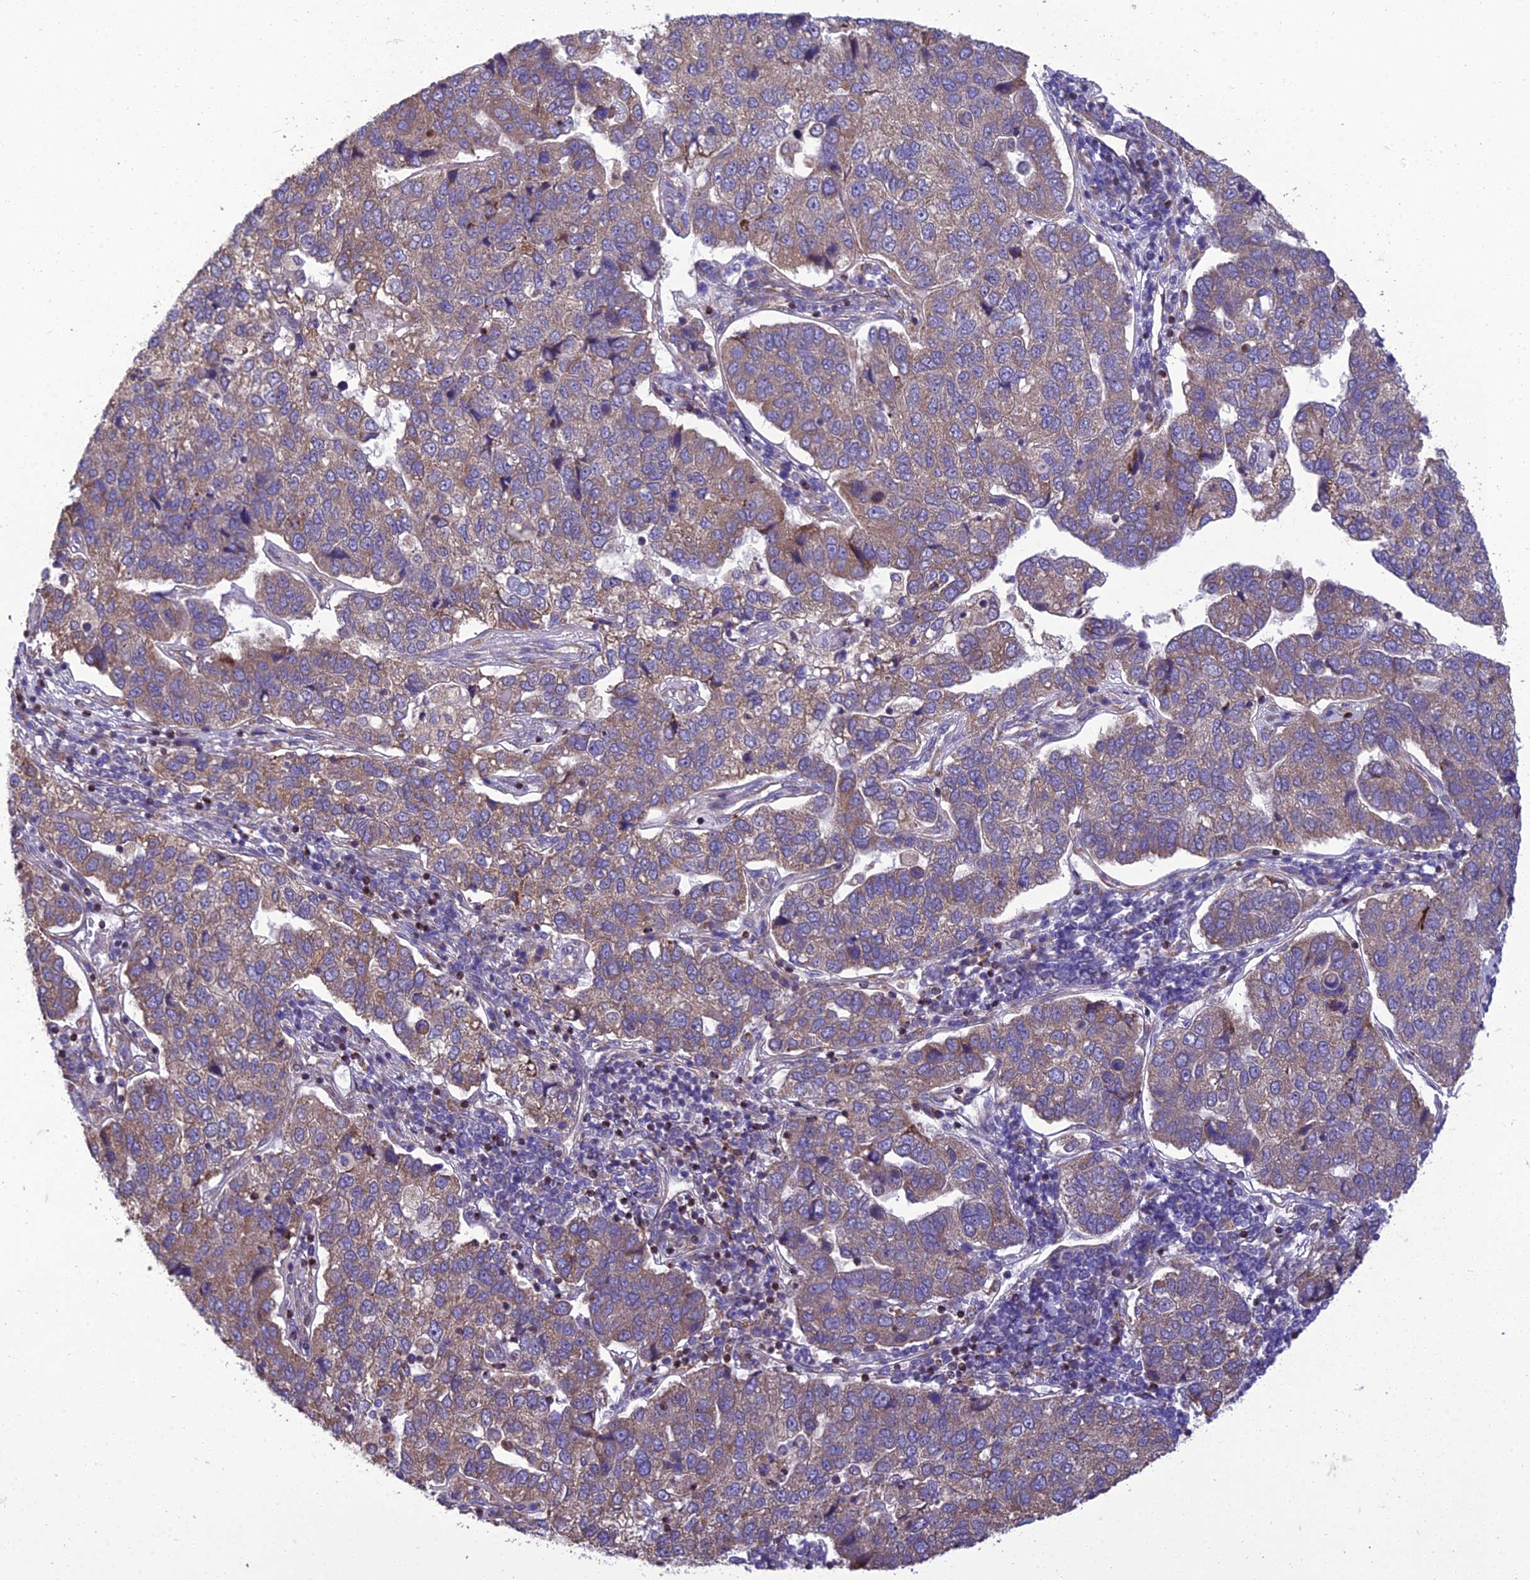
{"staining": {"intensity": "strong", "quantity": "<25%", "location": "cytoplasmic/membranous"}, "tissue": "pancreatic cancer", "cell_type": "Tumor cells", "image_type": "cancer", "snomed": [{"axis": "morphology", "description": "Adenocarcinoma, NOS"}, {"axis": "topography", "description": "Pancreas"}], "caption": "Brown immunohistochemical staining in human pancreatic adenocarcinoma displays strong cytoplasmic/membranous positivity in approximately <25% of tumor cells.", "gene": "GIMAP1", "patient": {"sex": "female", "age": 61}}